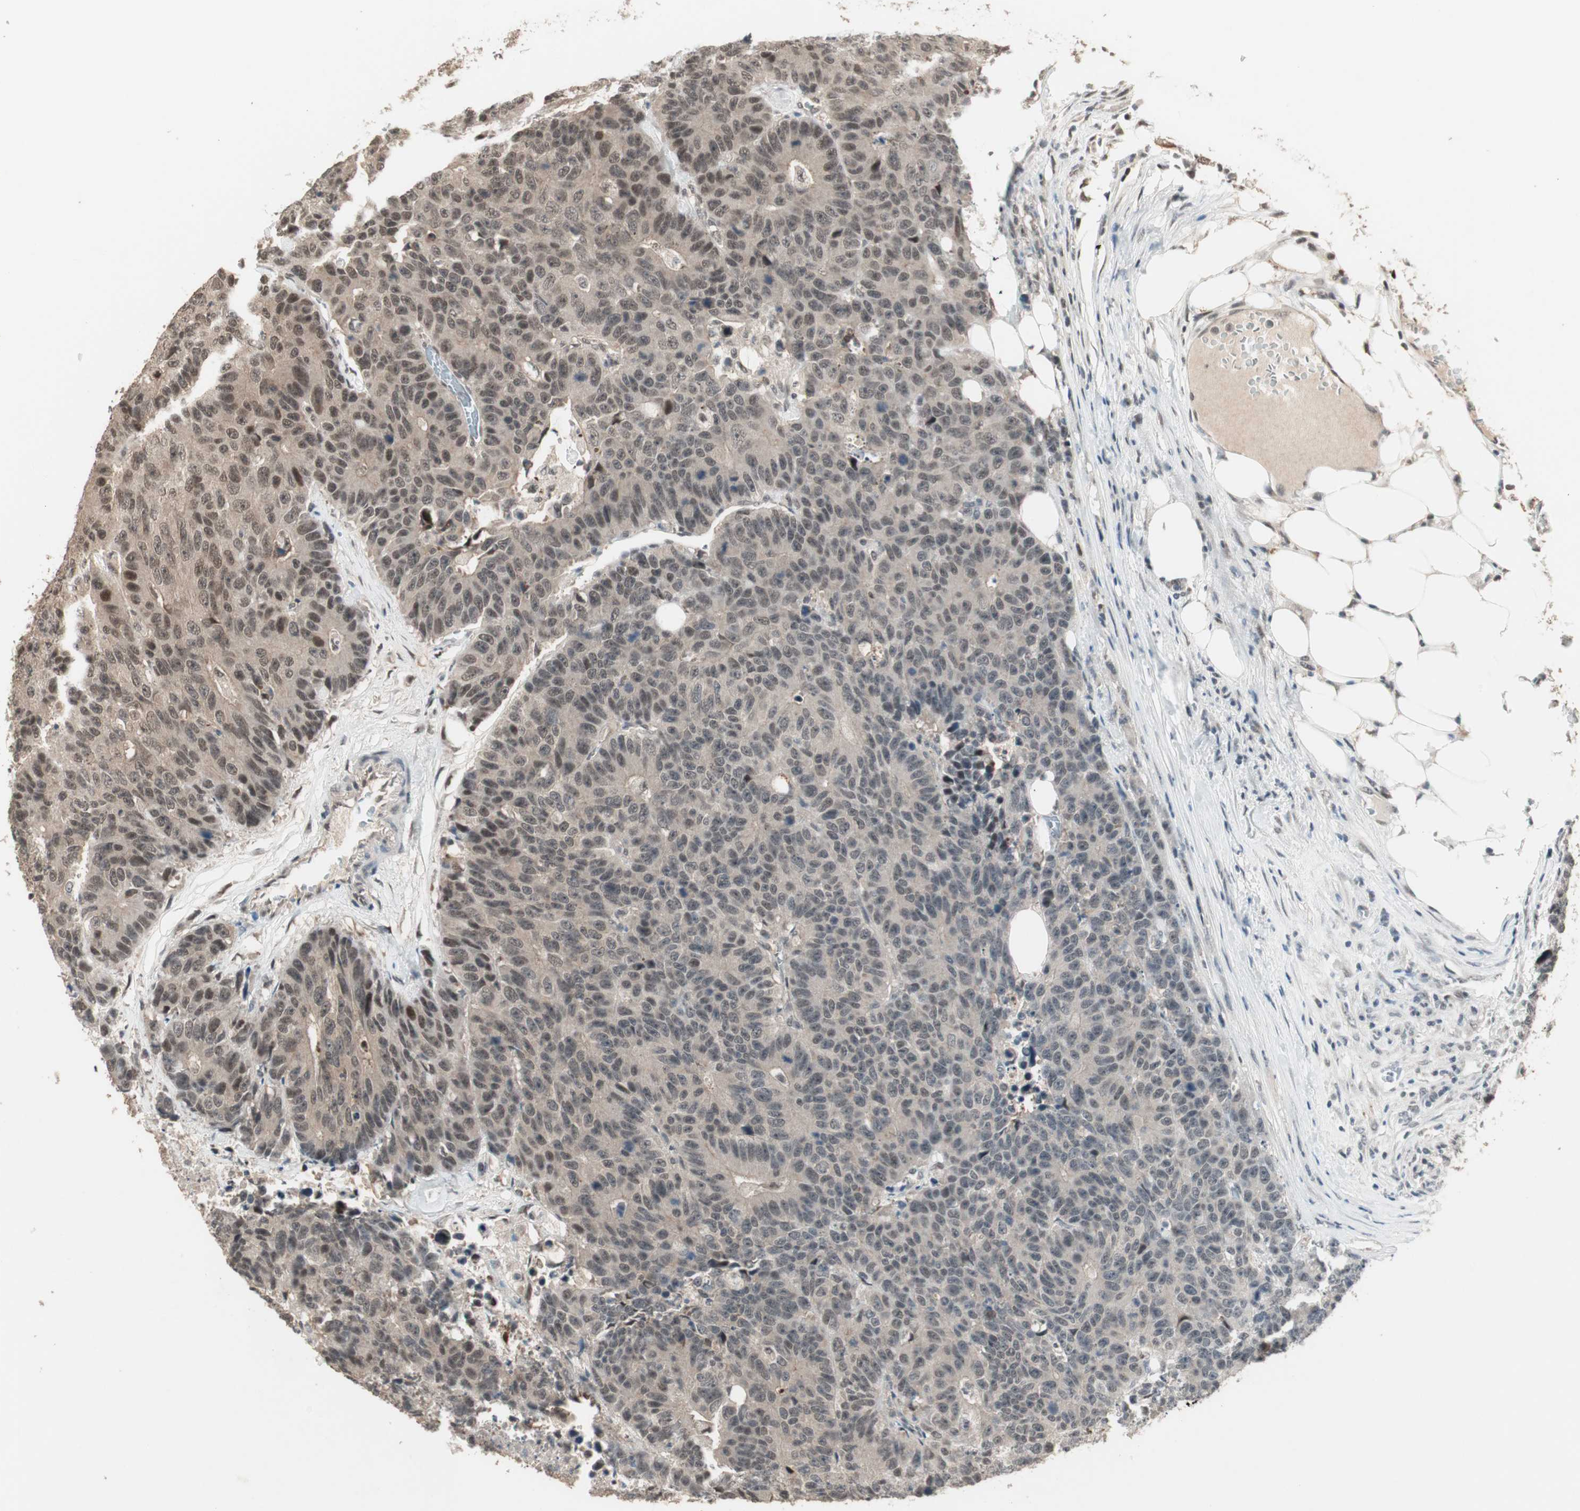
{"staining": {"intensity": "weak", "quantity": ">75%", "location": "cytoplasmic/membranous,nuclear"}, "tissue": "colorectal cancer", "cell_type": "Tumor cells", "image_type": "cancer", "snomed": [{"axis": "morphology", "description": "Adenocarcinoma, NOS"}, {"axis": "topography", "description": "Colon"}], "caption": "Brown immunohistochemical staining in human adenocarcinoma (colorectal) displays weak cytoplasmic/membranous and nuclear positivity in about >75% of tumor cells. (DAB IHC, brown staining for protein, blue staining for nuclei).", "gene": "ZNF701", "patient": {"sex": "female", "age": 86}}